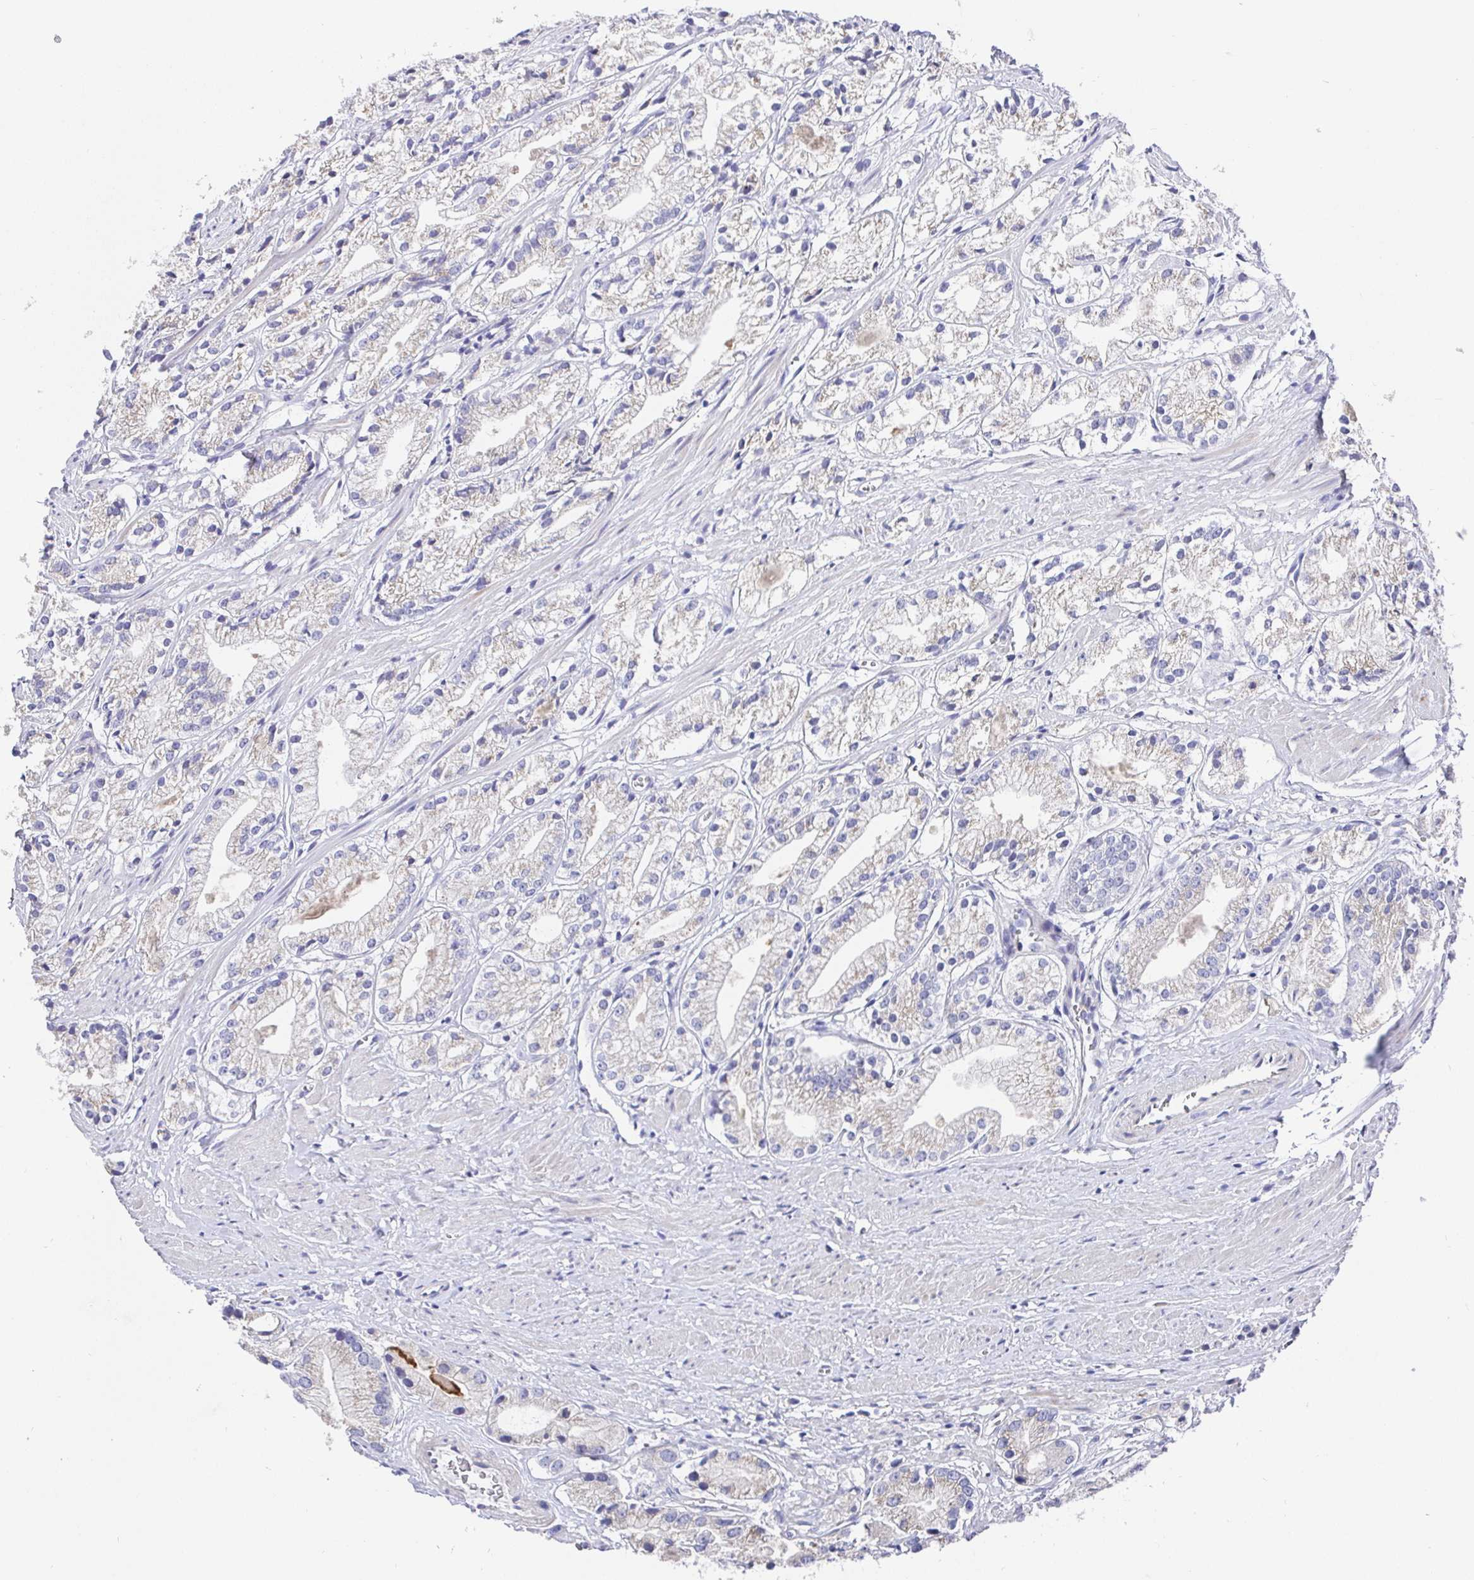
{"staining": {"intensity": "weak", "quantity": "<25%", "location": "cytoplasmic/membranous"}, "tissue": "prostate cancer", "cell_type": "Tumor cells", "image_type": "cancer", "snomed": [{"axis": "morphology", "description": "Adenocarcinoma, Low grade"}, {"axis": "topography", "description": "Prostate"}], "caption": "Protein analysis of low-grade adenocarcinoma (prostate) demonstrates no significant staining in tumor cells.", "gene": "GOLGA1", "patient": {"sex": "male", "age": 69}}